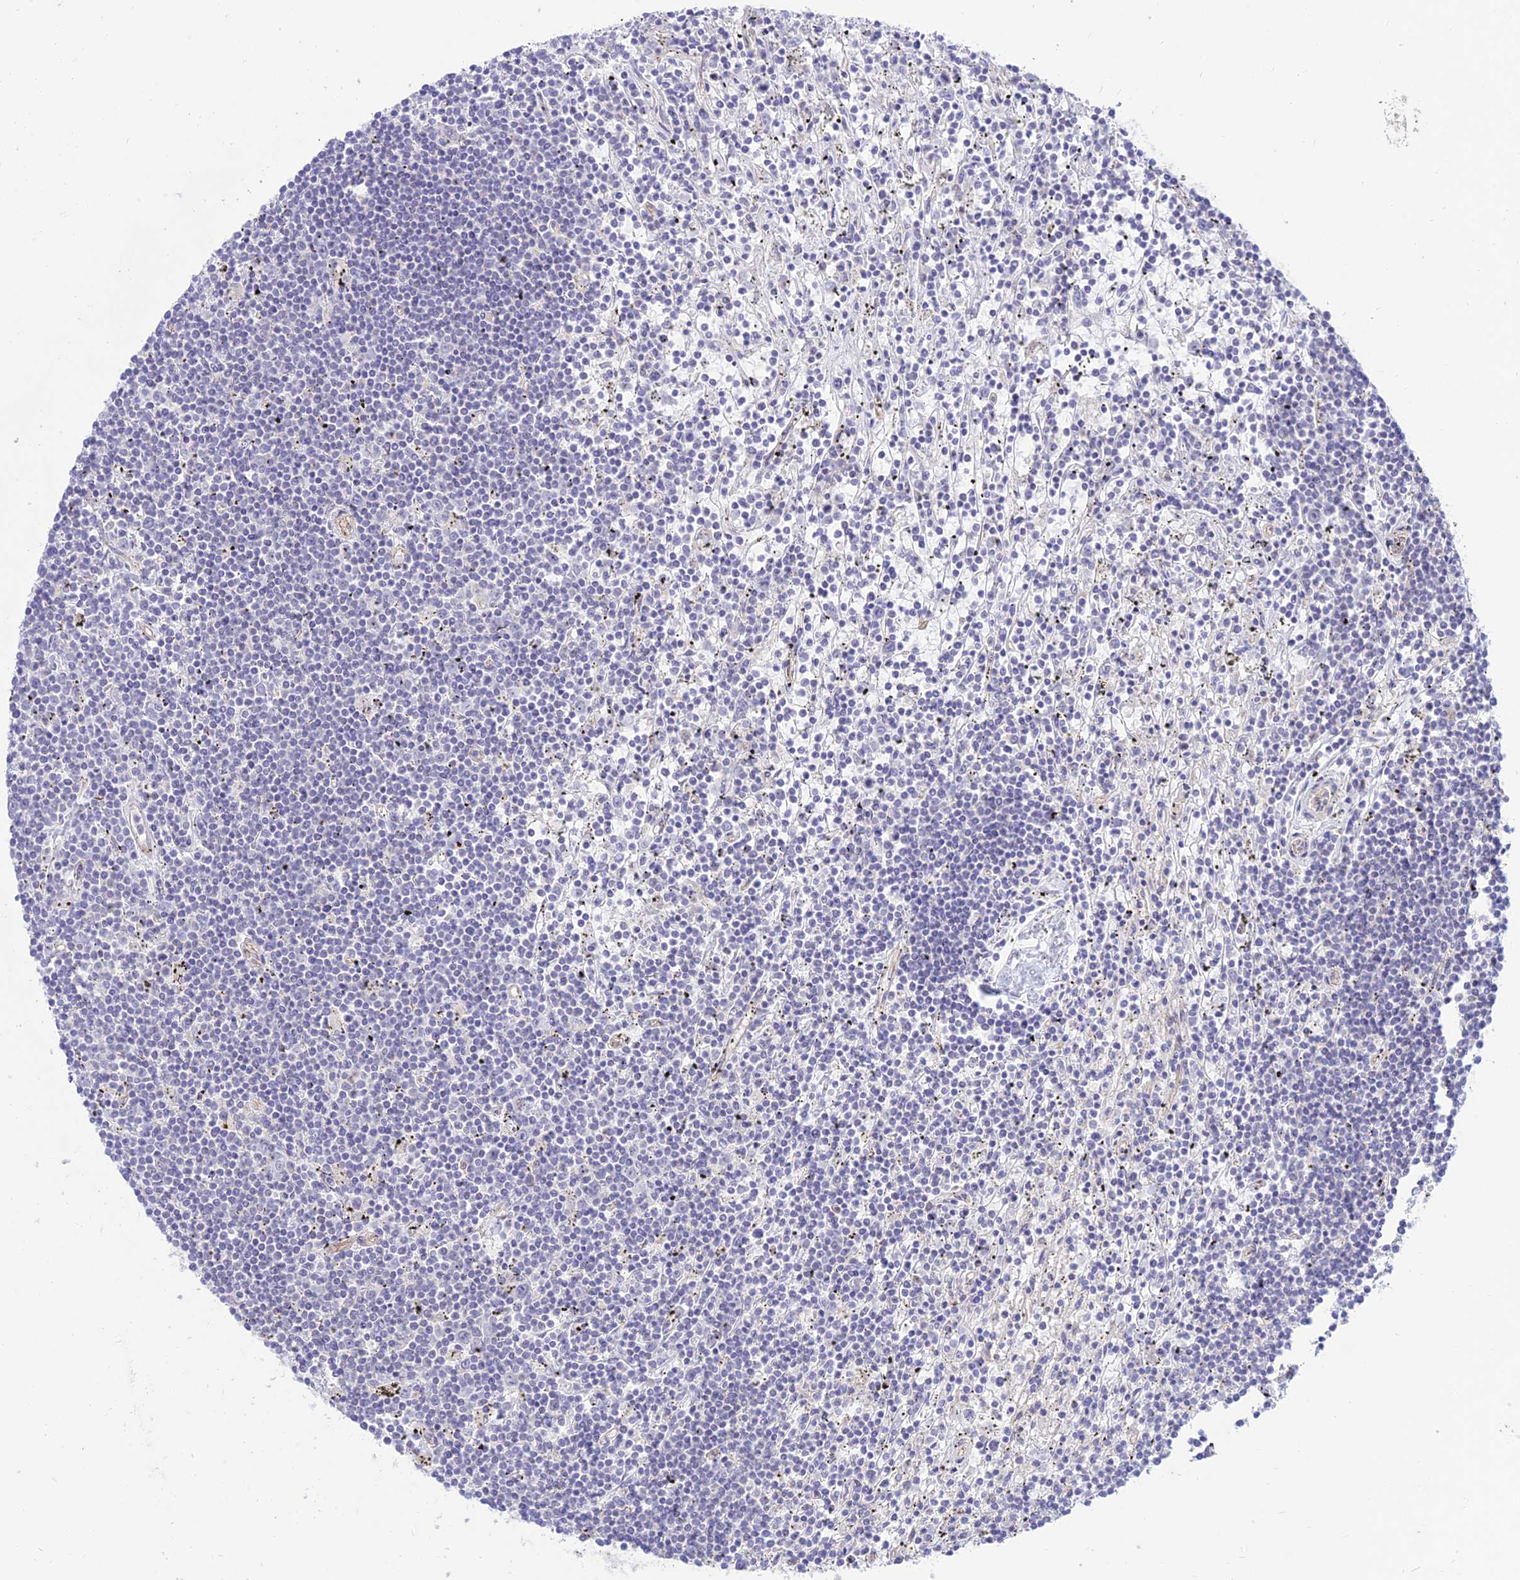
{"staining": {"intensity": "negative", "quantity": "none", "location": "none"}, "tissue": "lymphoma", "cell_type": "Tumor cells", "image_type": "cancer", "snomed": [{"axis": "morphology", "description": "Malignant lymphoma, non-Hodgkin's type, Low grade"}, {"axis": "topography", "description": "Spleen"}], "caption": "Lymphoma stained for a protein using immunohistochemistry displays no expression tumor cells.", "gene": "KCNAB1", "patient": {"sex": "male", "age": 76}}